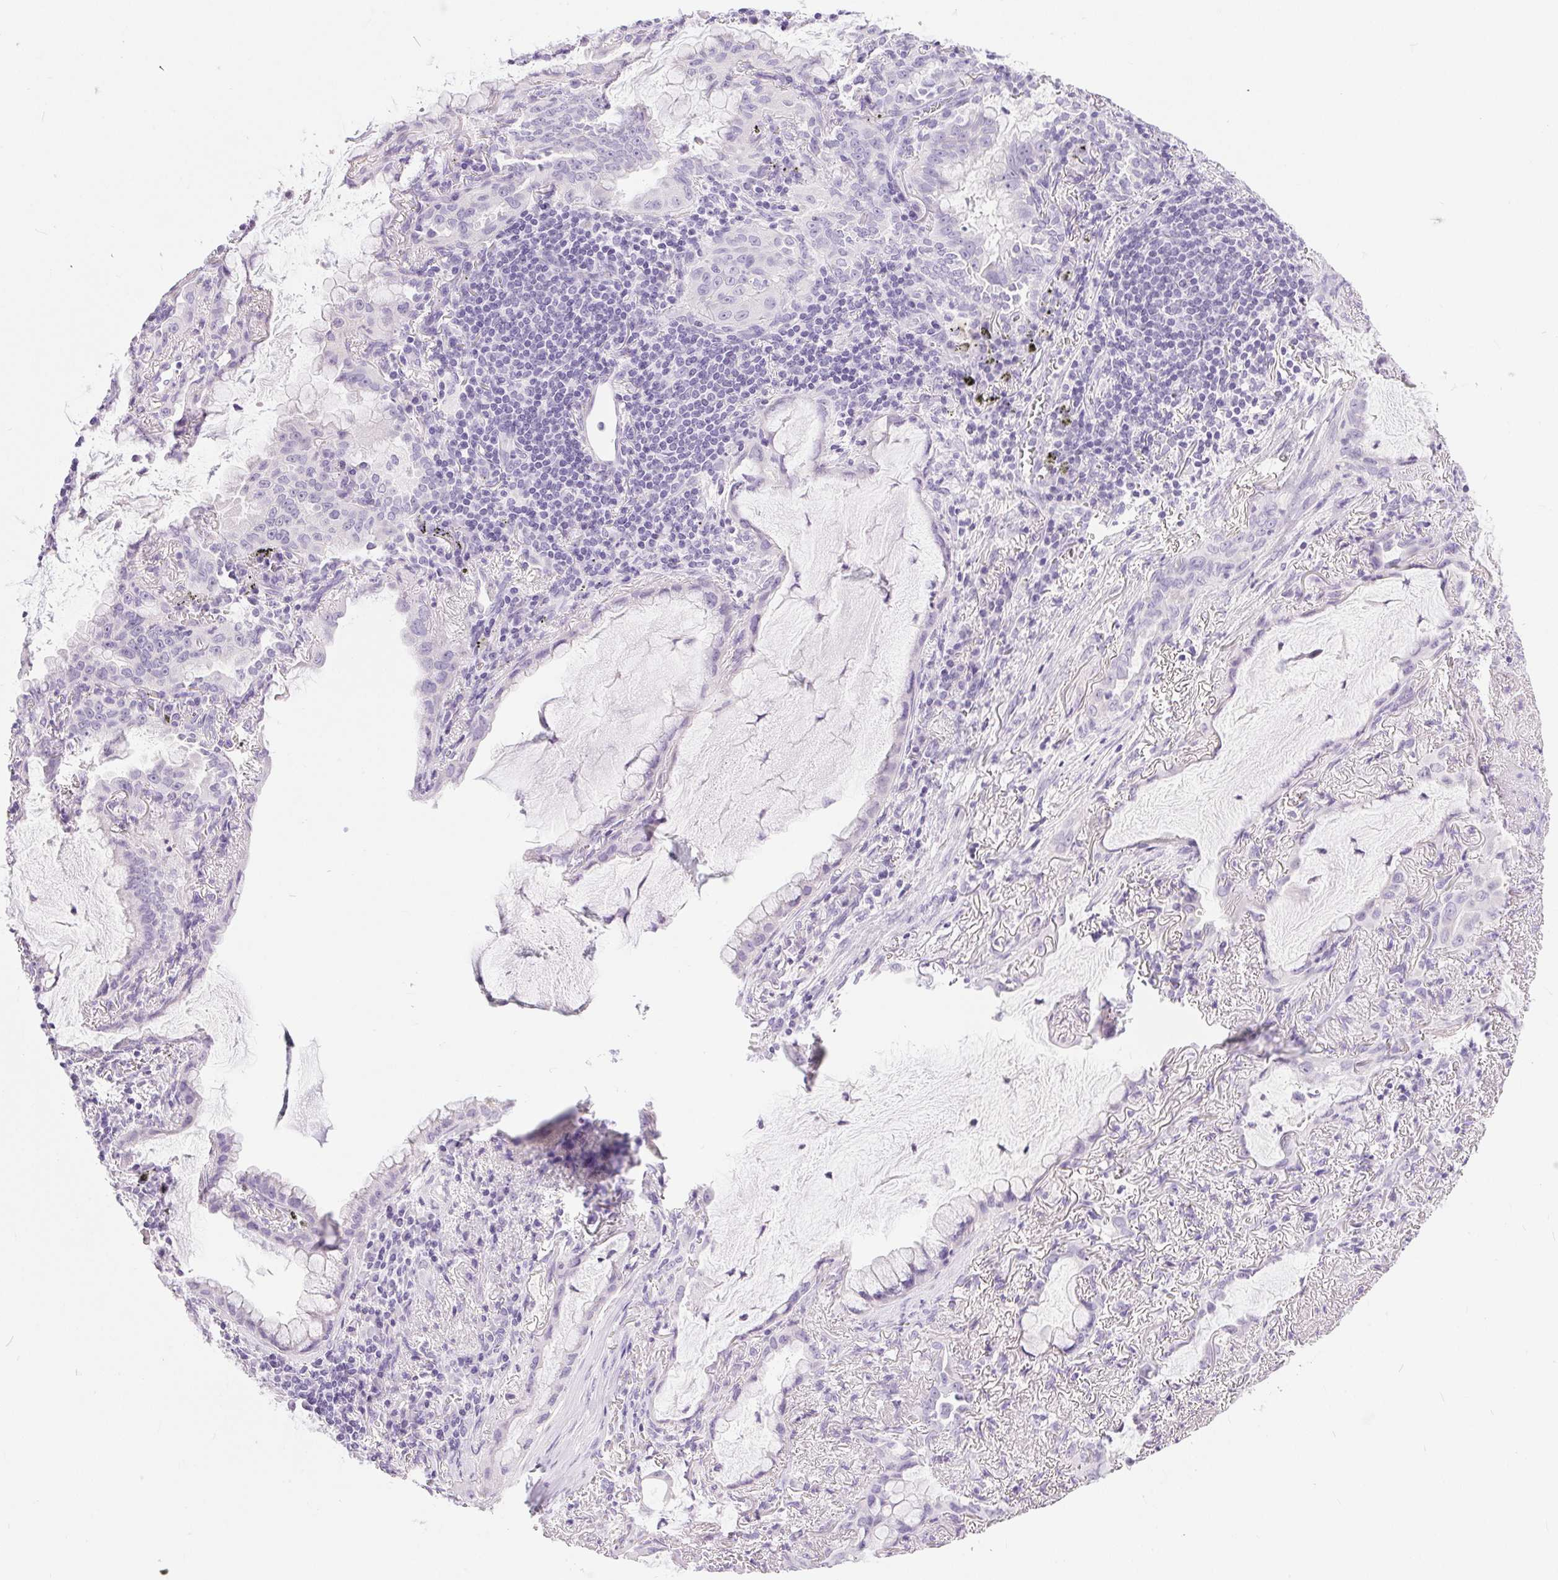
{"staining": {"intensity": "negative", "quantity": "none", "location": "none"}, "tissue": "lung cancer", "cell_type": "Tumor cells", "image_type": "cancer", "snomed": [{"axis": "morphology", "description": "Adenocarcinoma, NOS"}, {"axis": "topography", "description": "Lung"}], "caption": "Image shows no protein expression in tumor cells of adenocarcinoma (lung) tissue.", "gene": "XDH", "patient": {"sex": "male", "age": 65}}